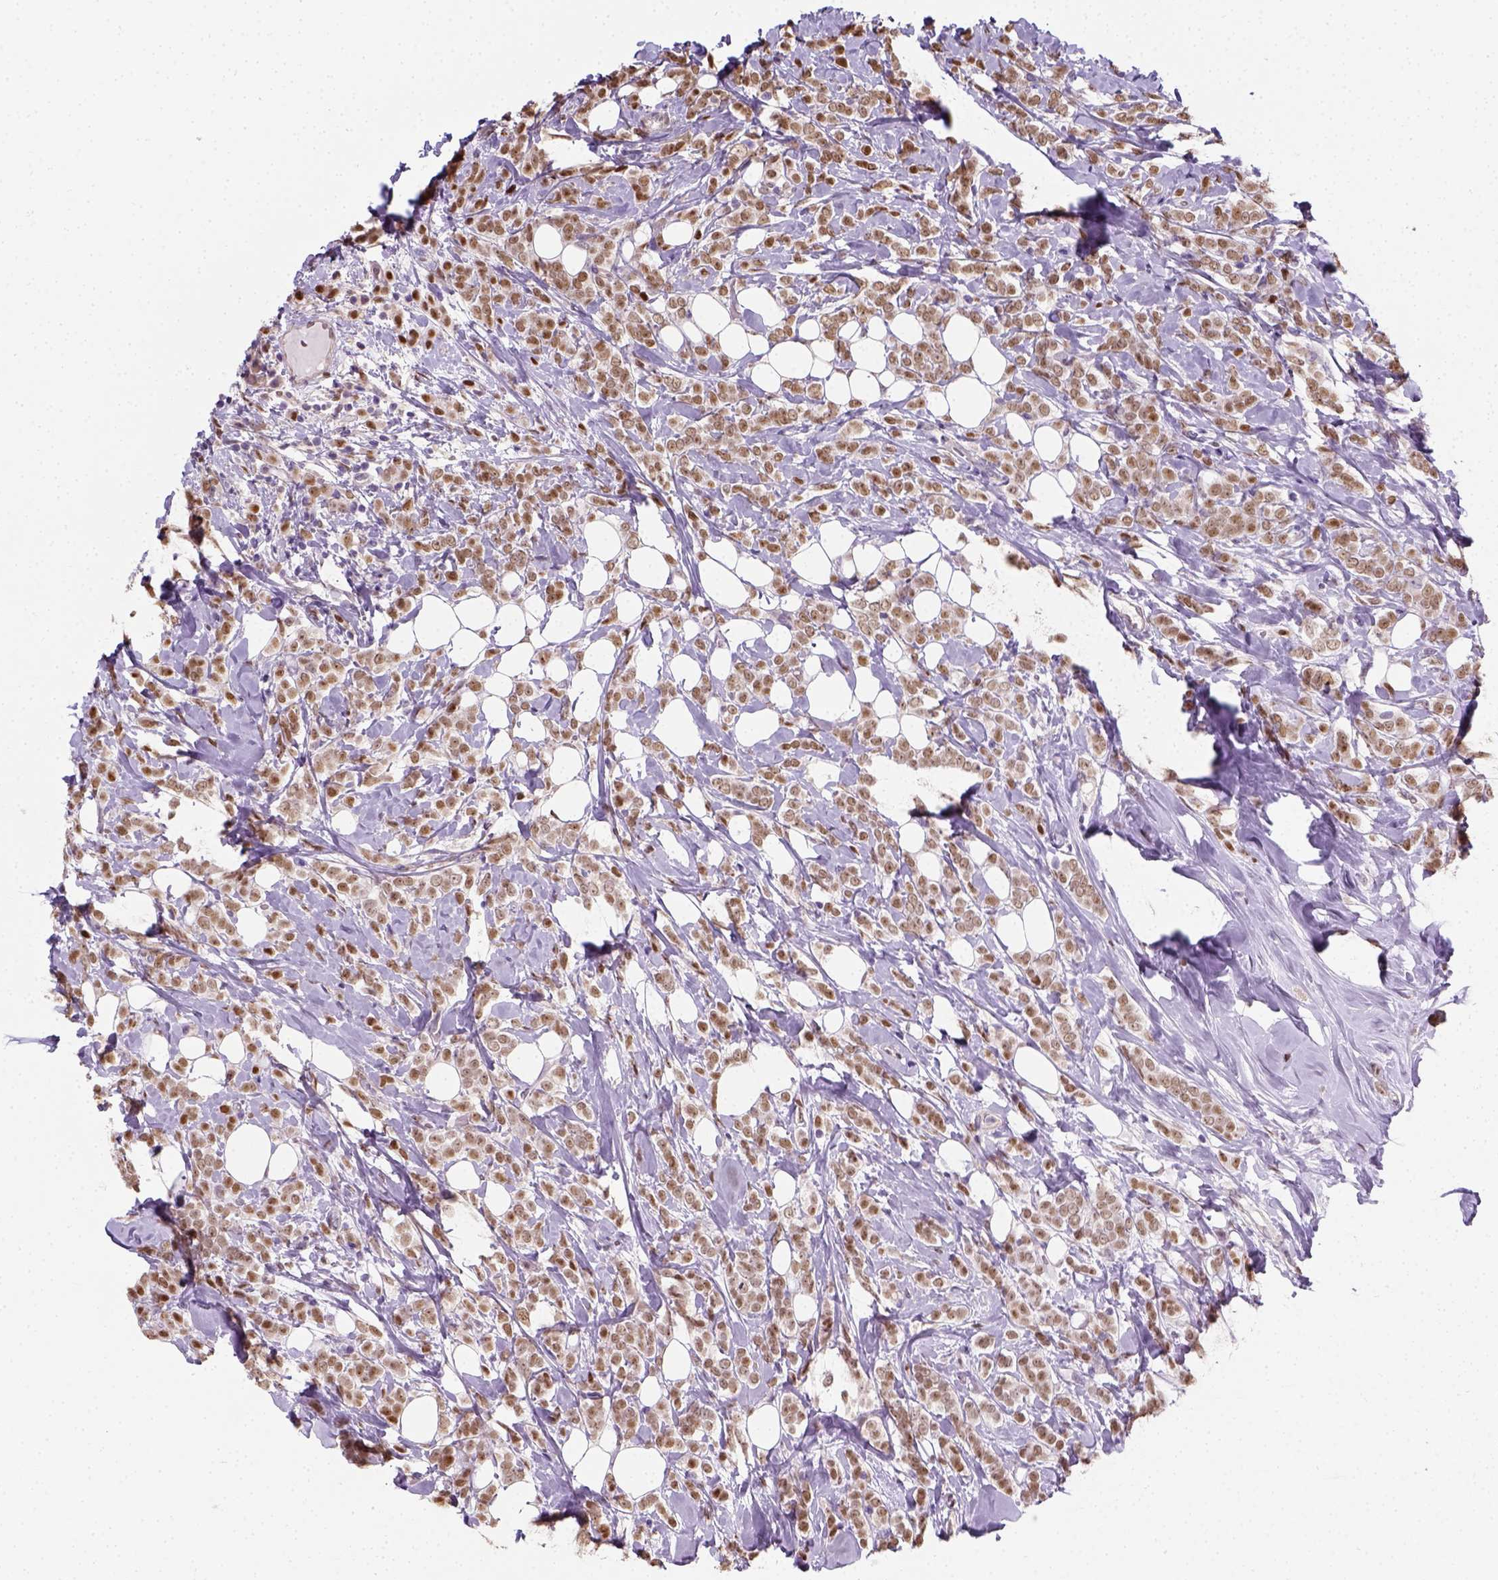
{"staining": {"intensity": "moderate", "quantity": ">75%", "location": "nuclear"}, "tissue": "breast cancer", "cell_type": "Tumor cells", "image_type": "cancer", "snomed": [{"axis": "morphology", "description": "Lobular carcinoma"}, {"axis": "topography", "description": "Breast"}], "caption": "Moderate nuclear positivity for a protein is appreciated in approximately >75% of tumor cells of lobular carcinoma (breast) using immunohistochemistry.", "gene": "C1orf112", "patient": {"sex": "female", "age": 49}}